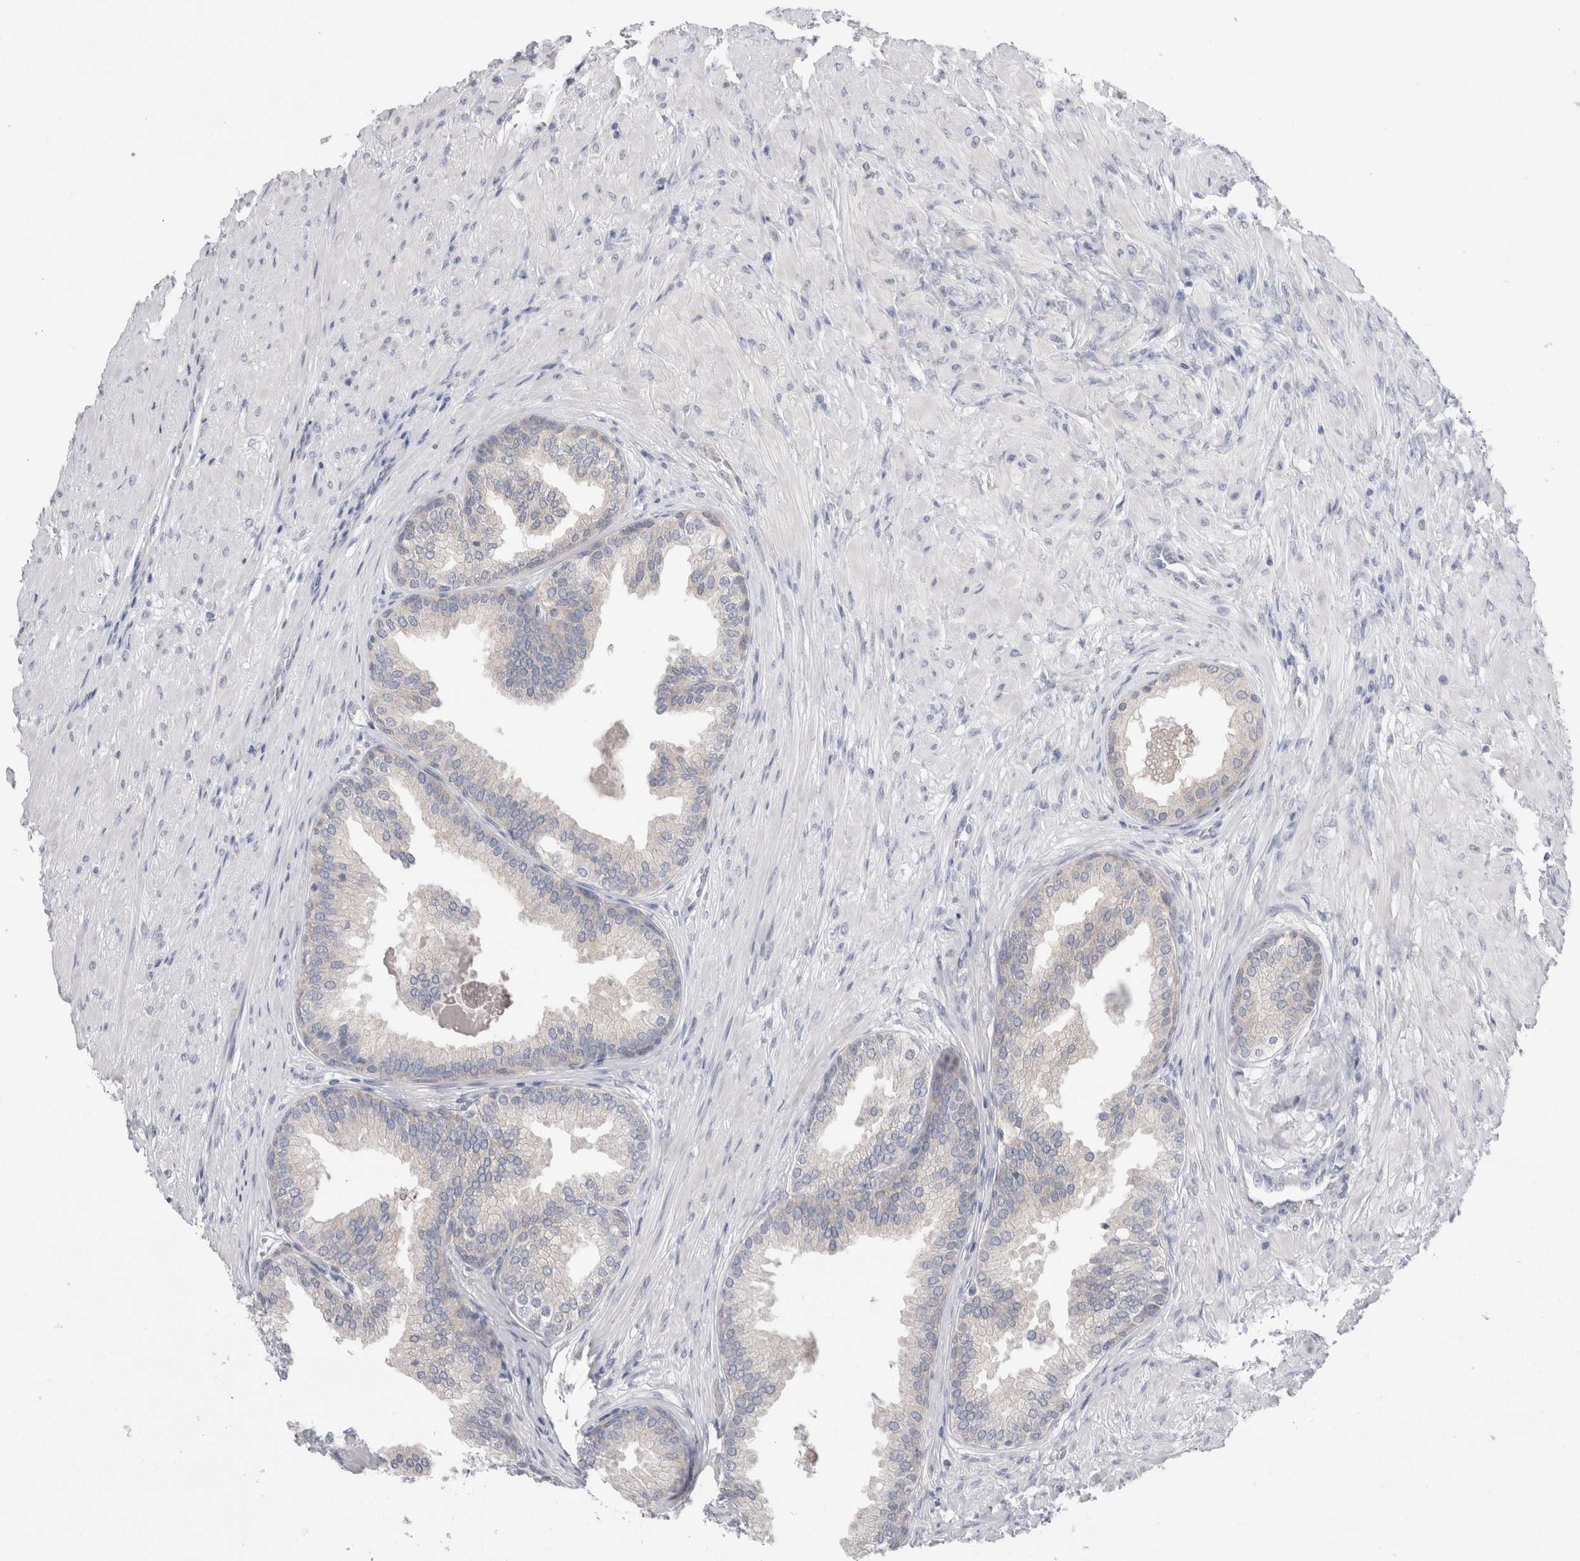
{"staining": {"intensity": "negative", "quantity": "none", "location": "none"}, "tissue": "prostate cancer", "cell_type": "Tumor cells", "image_type": "cancer", "snomed": [{"axis": "morphology", "description": "Adenocarcinoma, High grade"}, {"axis": "topography", "description": "Prostate"}], "caption": "An image of human prostate cancer (high-grade adenocarcinoma) is negative for staining in tumor cells.", "gene": "WIPF2", "patient": {"sex": "male", "age": 59}}